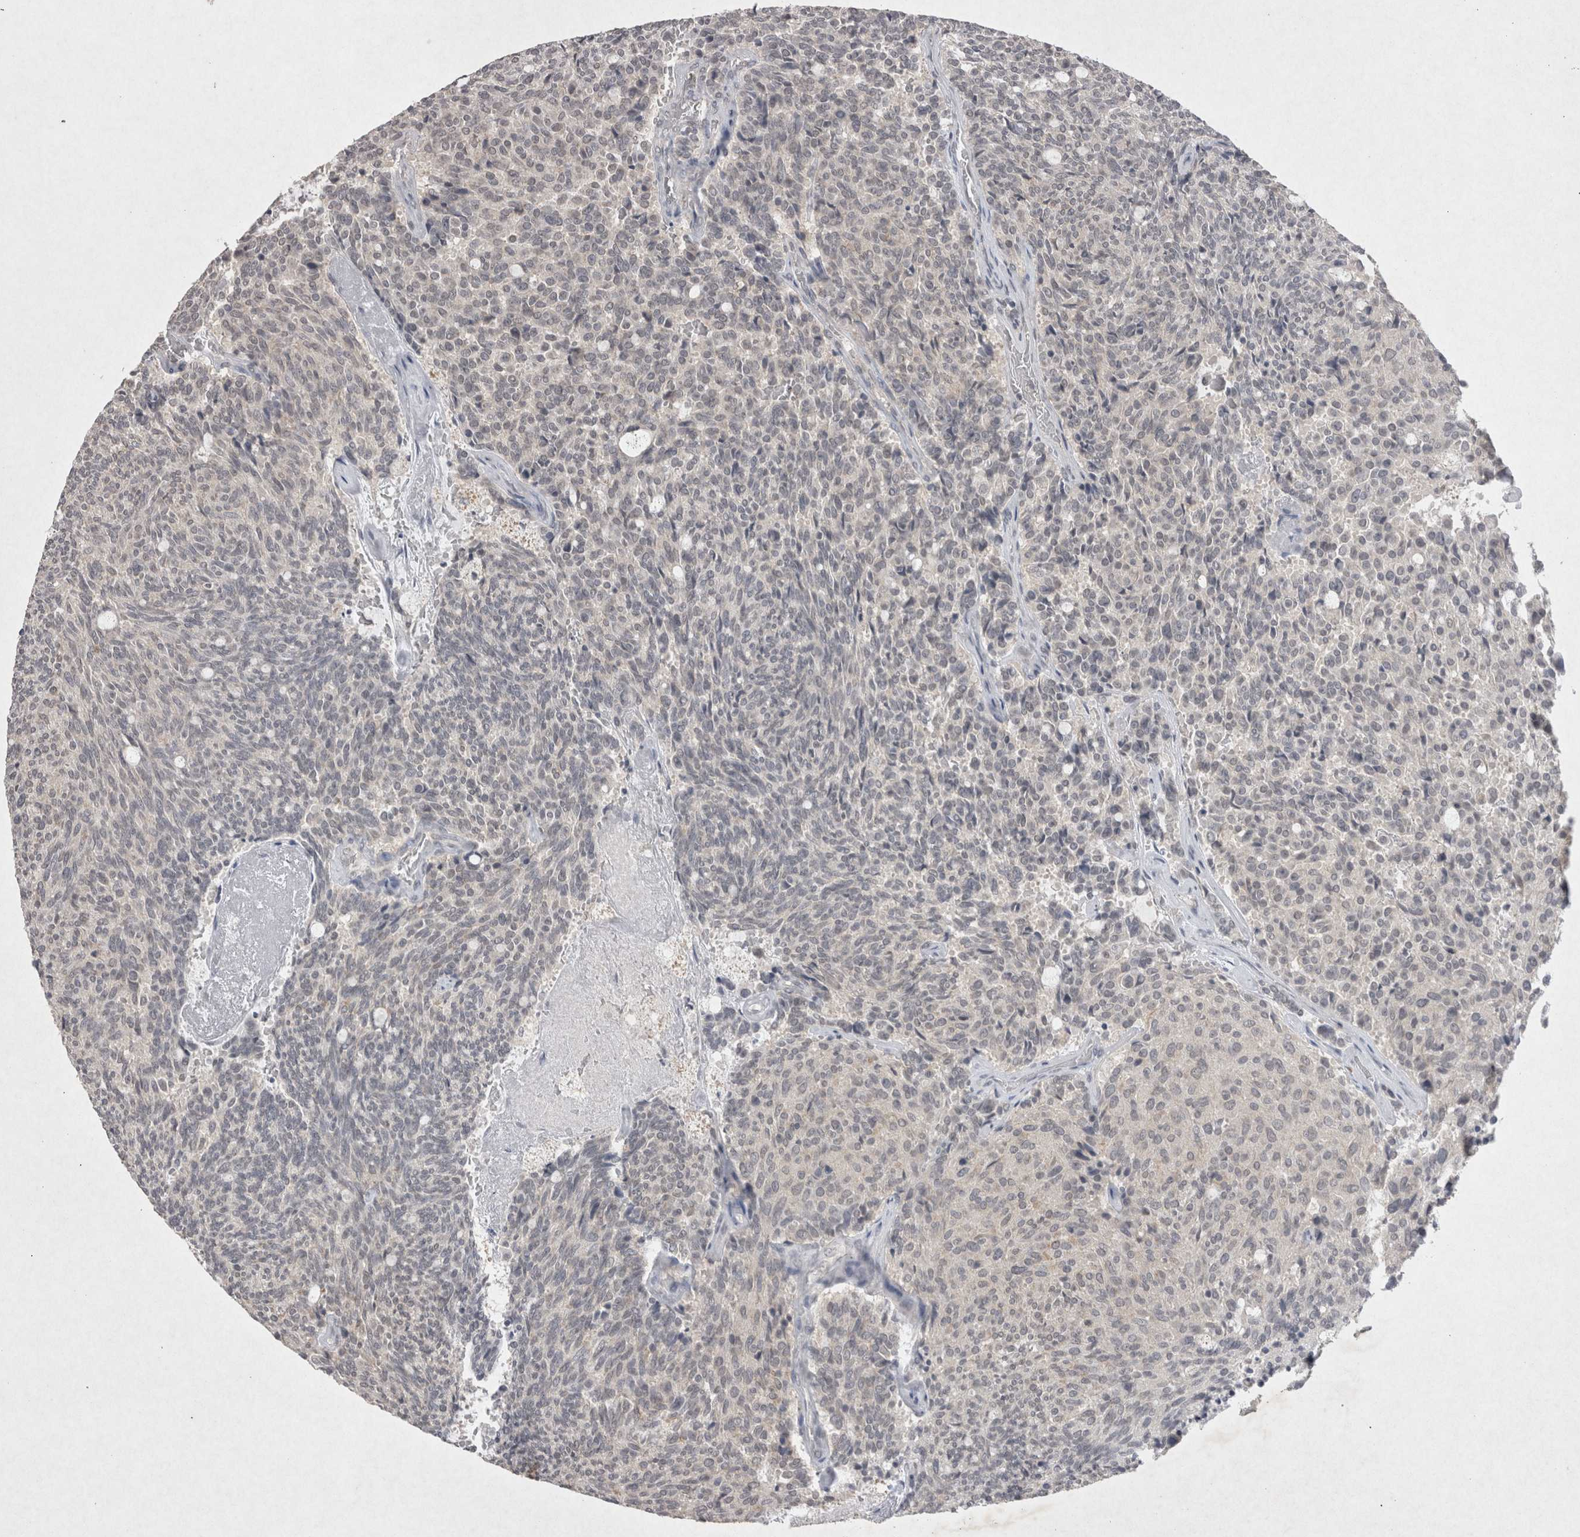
{"staining": {"intensity": "negative", "quantity": "none", "location": "none"}, "tissue": "carcinoid", "cell_type": "Tumor cells", "image_type": "cancer", "snomed": [{"axis": "morphology", "description": "Carcinoid, malignant, NOS"}, {"axis": "topography", "description": "Pancreas"}], "caption": "Human carcinoid (malignant) stained for a protein using immunohistochemistry (IHC) shows no positivity in tumor cells.", "gene": "LYVE1", "patient": {"sex": "female", "age": 54}}